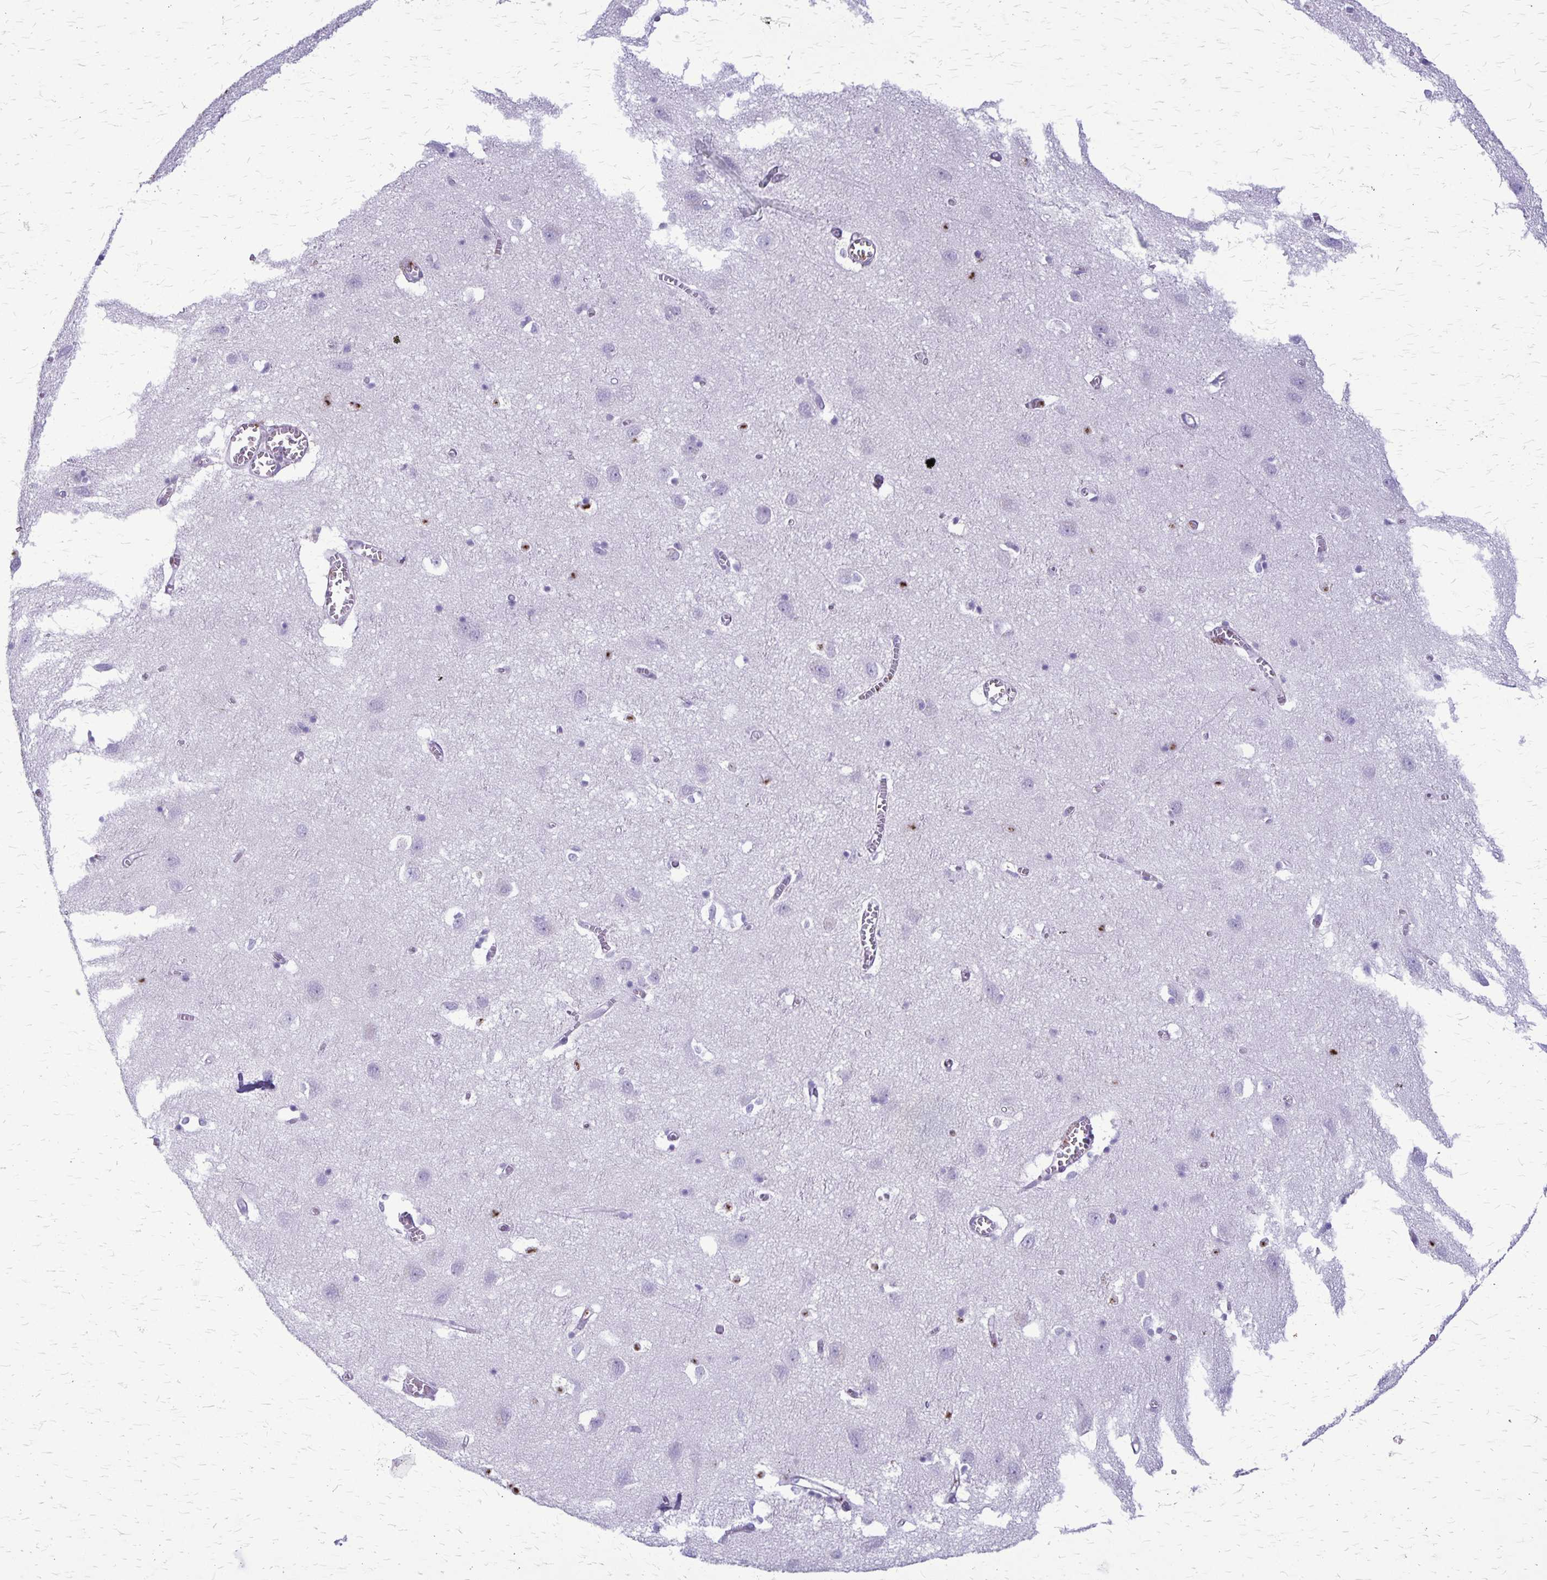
{"staining": {"intensity": "negative", "quantity": "none", "location": "none"}, "tissue": "cerebral cortex", "cell_type": "Endothelial cells", "image_type": "normal", "snomed": [{"axis": "morphology", "description": "Normal tissue, NOS"}, {"axis": "topography", "description": "Cerebral cortex"}], "caption": "Histopathology image shows no significant protein positivity in endothelial cells of normal cerebral cortex.", "gene": "GP9", "patient": {"sex": "male", "age": 70}}